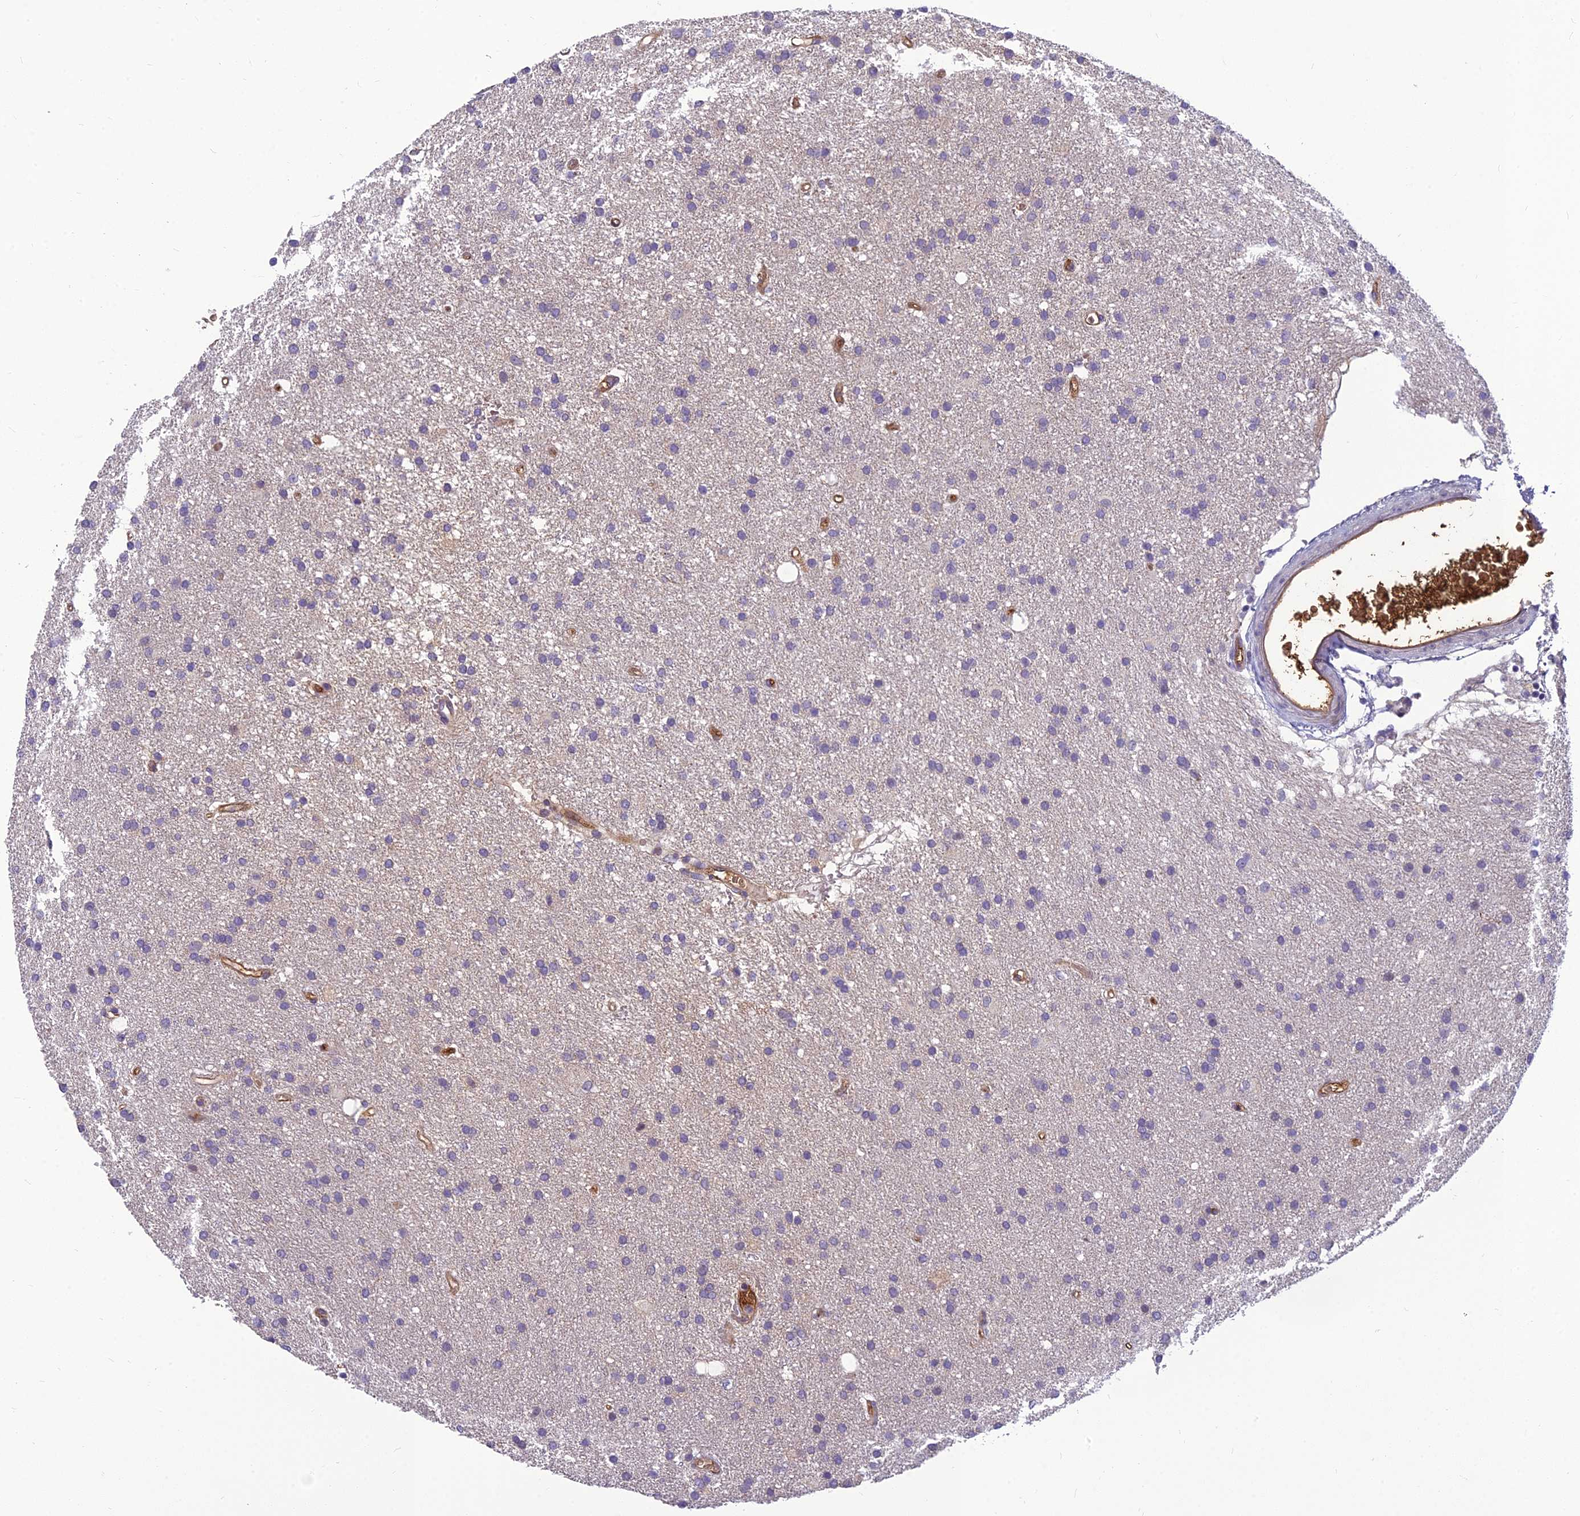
{"staining": {"intensity": "negative", "quantity": "none", "location": "none"}, "tissue": "glioma", "cell_type": "Tumor cells", "image_type": "cancer", "snomed": [{"axis": "morphology", "description": "Glioma, malignant, High grade"}, {"axis": "topography", "description": "Brain"}], "caption": "Immunohistochemical staining of human malignant glioma (high-grade) reveals no significant staining in tumor cells.", "gene": "CLEC11A", "patient": {"sex": "male", "age": 77}}